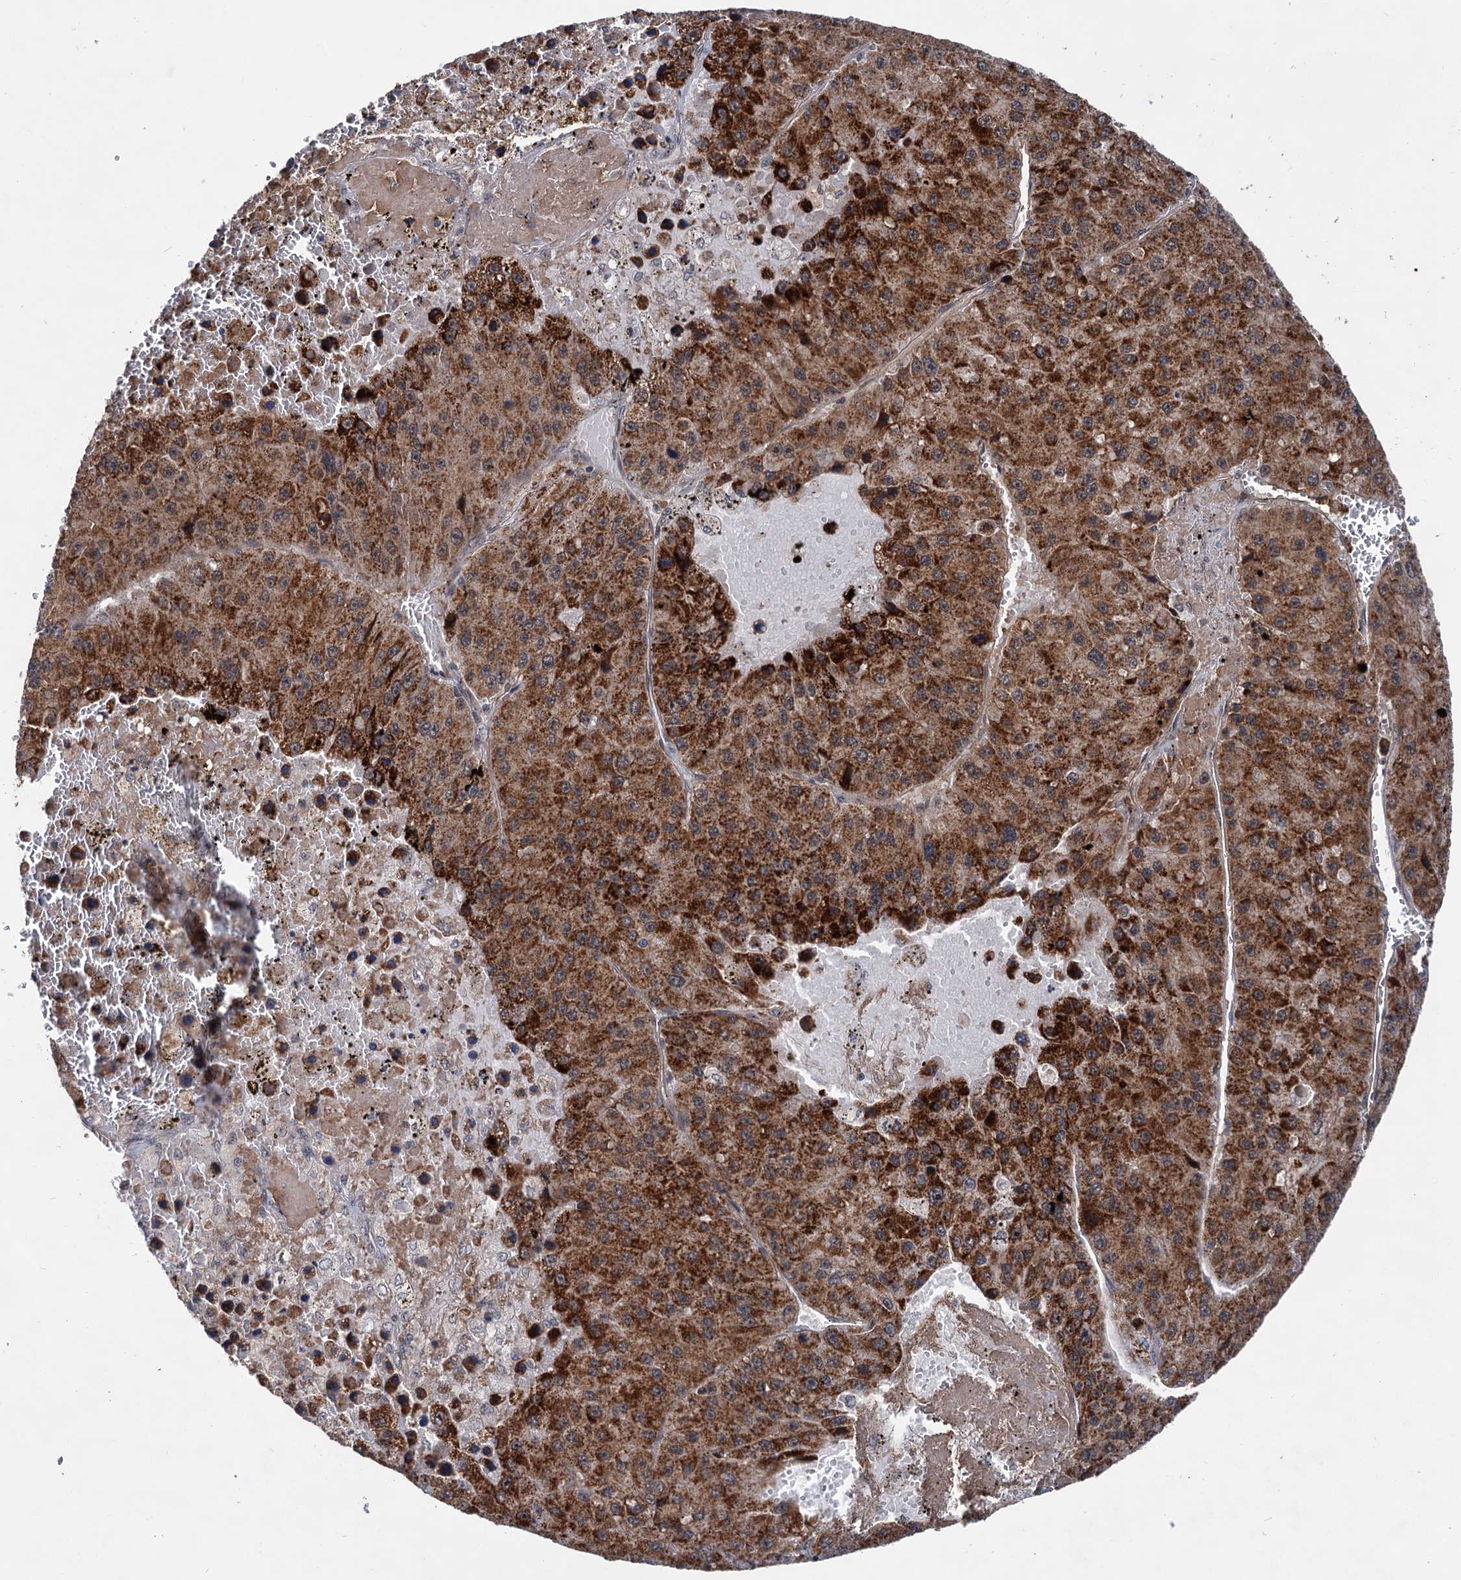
{"staining": {"intensity": "strong", "quantity": ">75%", "location": "cytoplasmic/membranous"}, "tissue": "liver cancer", "cell_type": "Tumor cells", "image_type": "cancer", "snomed": [{"axis": "morphology", "description": "Carcinoma, Hepatocellular, NOS"}, {"axis": "topography", "description": "Liver"}], "caption": "The image displays staining of liver hepatocellular carcinoma, revealing strong cytoplasmic/membranous protein expression (brown color) within tumor cells.", "gene": "ABLIM1", "patient": {"sex": "female", "age": 73}}